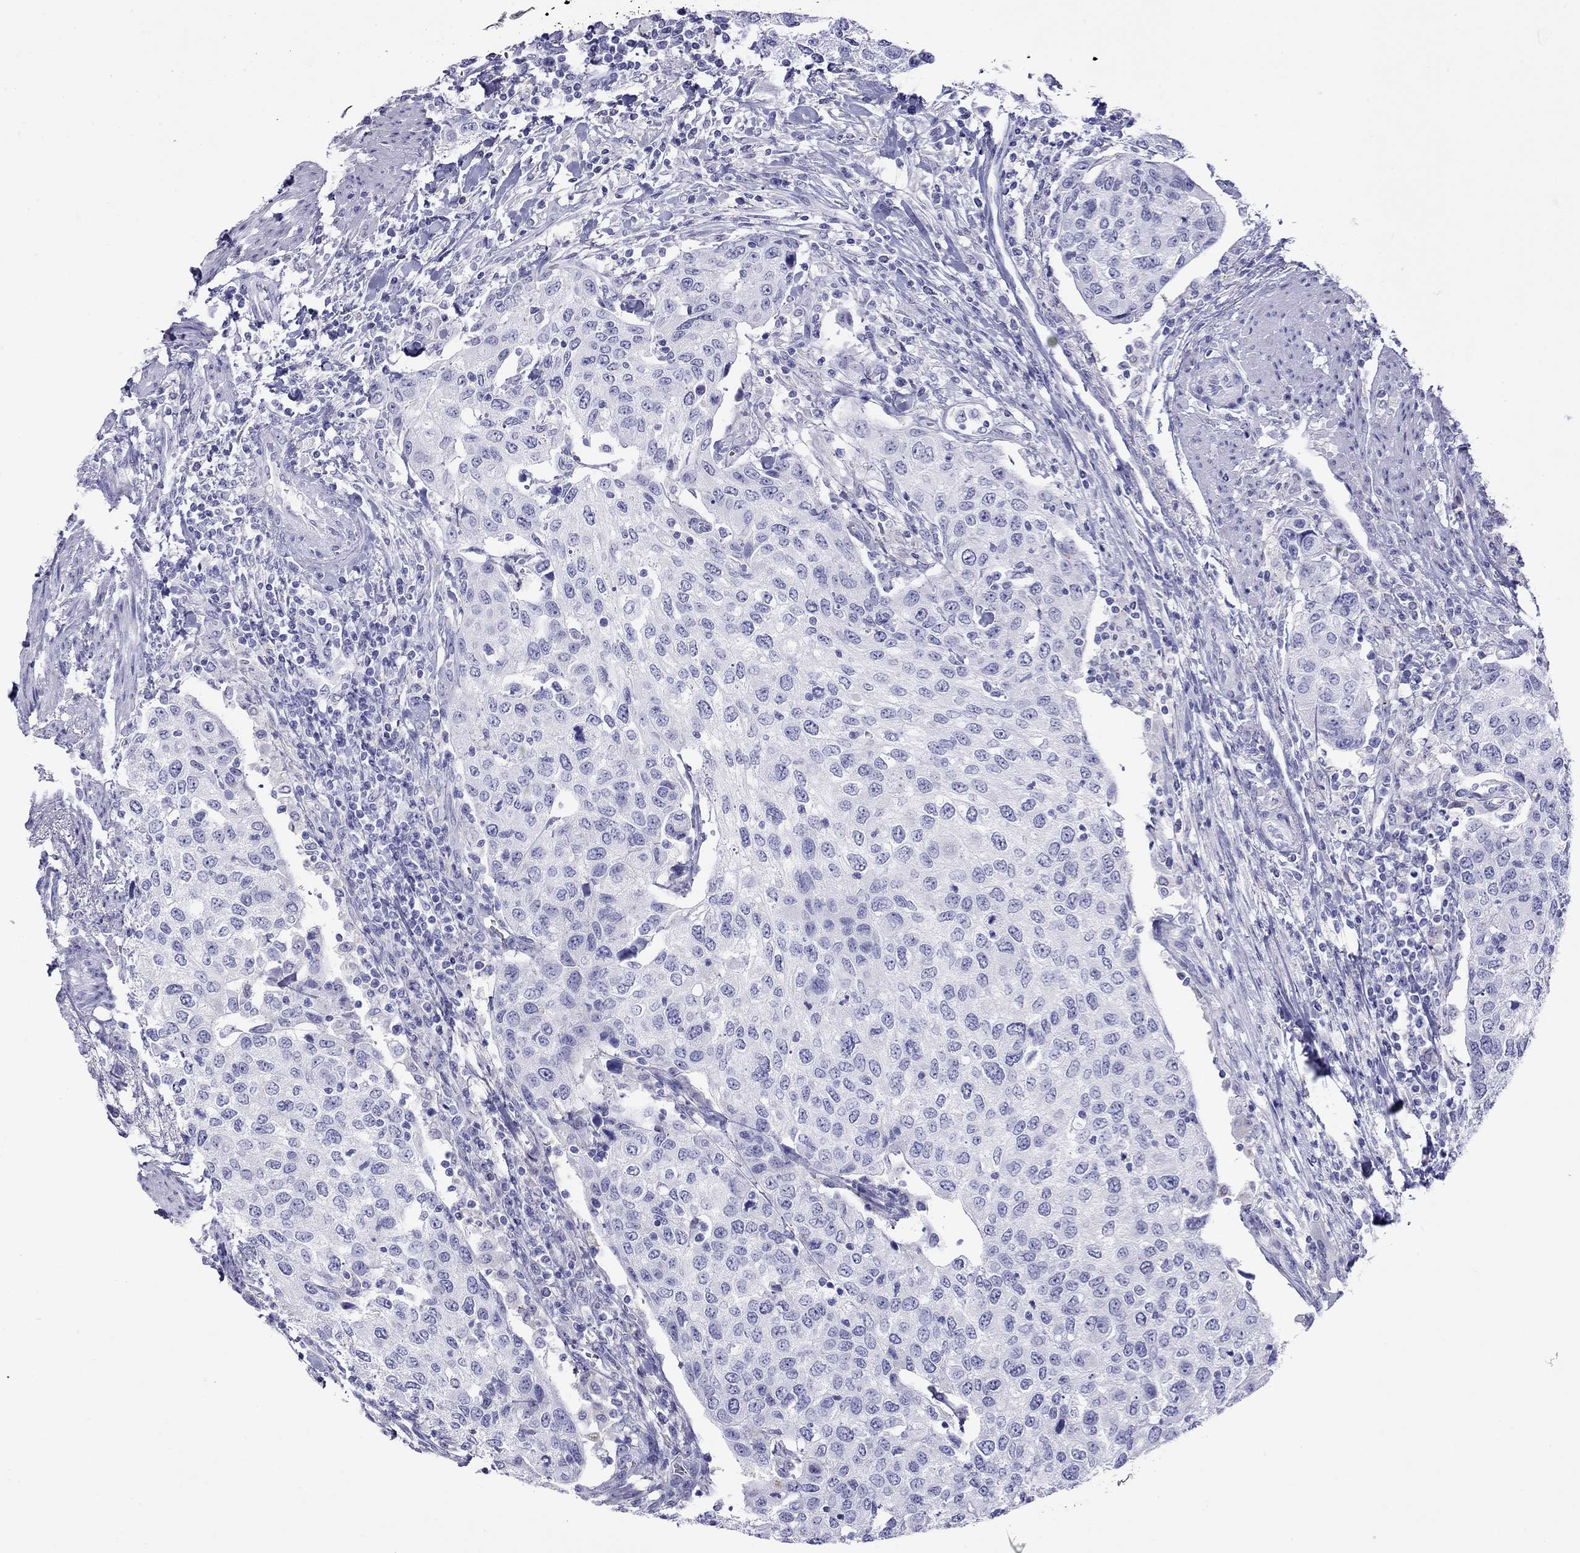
{"staining": {"intensity": "negative", "quantity": "none", "location": "none"}, "tissue": "urothelial cancer", "cell_type": "Tumor cells", "image_type": "cancer", "snomed": [{"axis": "morphology", "description": "Urothelial carcinoma, High grade"}, {"axis": "topography", "description": "Urinary bladder"}], "caption": "Immunohistochemistry of human urothelial carcinoma (high-grade) demonstrates no staining in tumor cells.", "gene": "SLC30A8", "patient": {"sex": "female", "age": 78}}